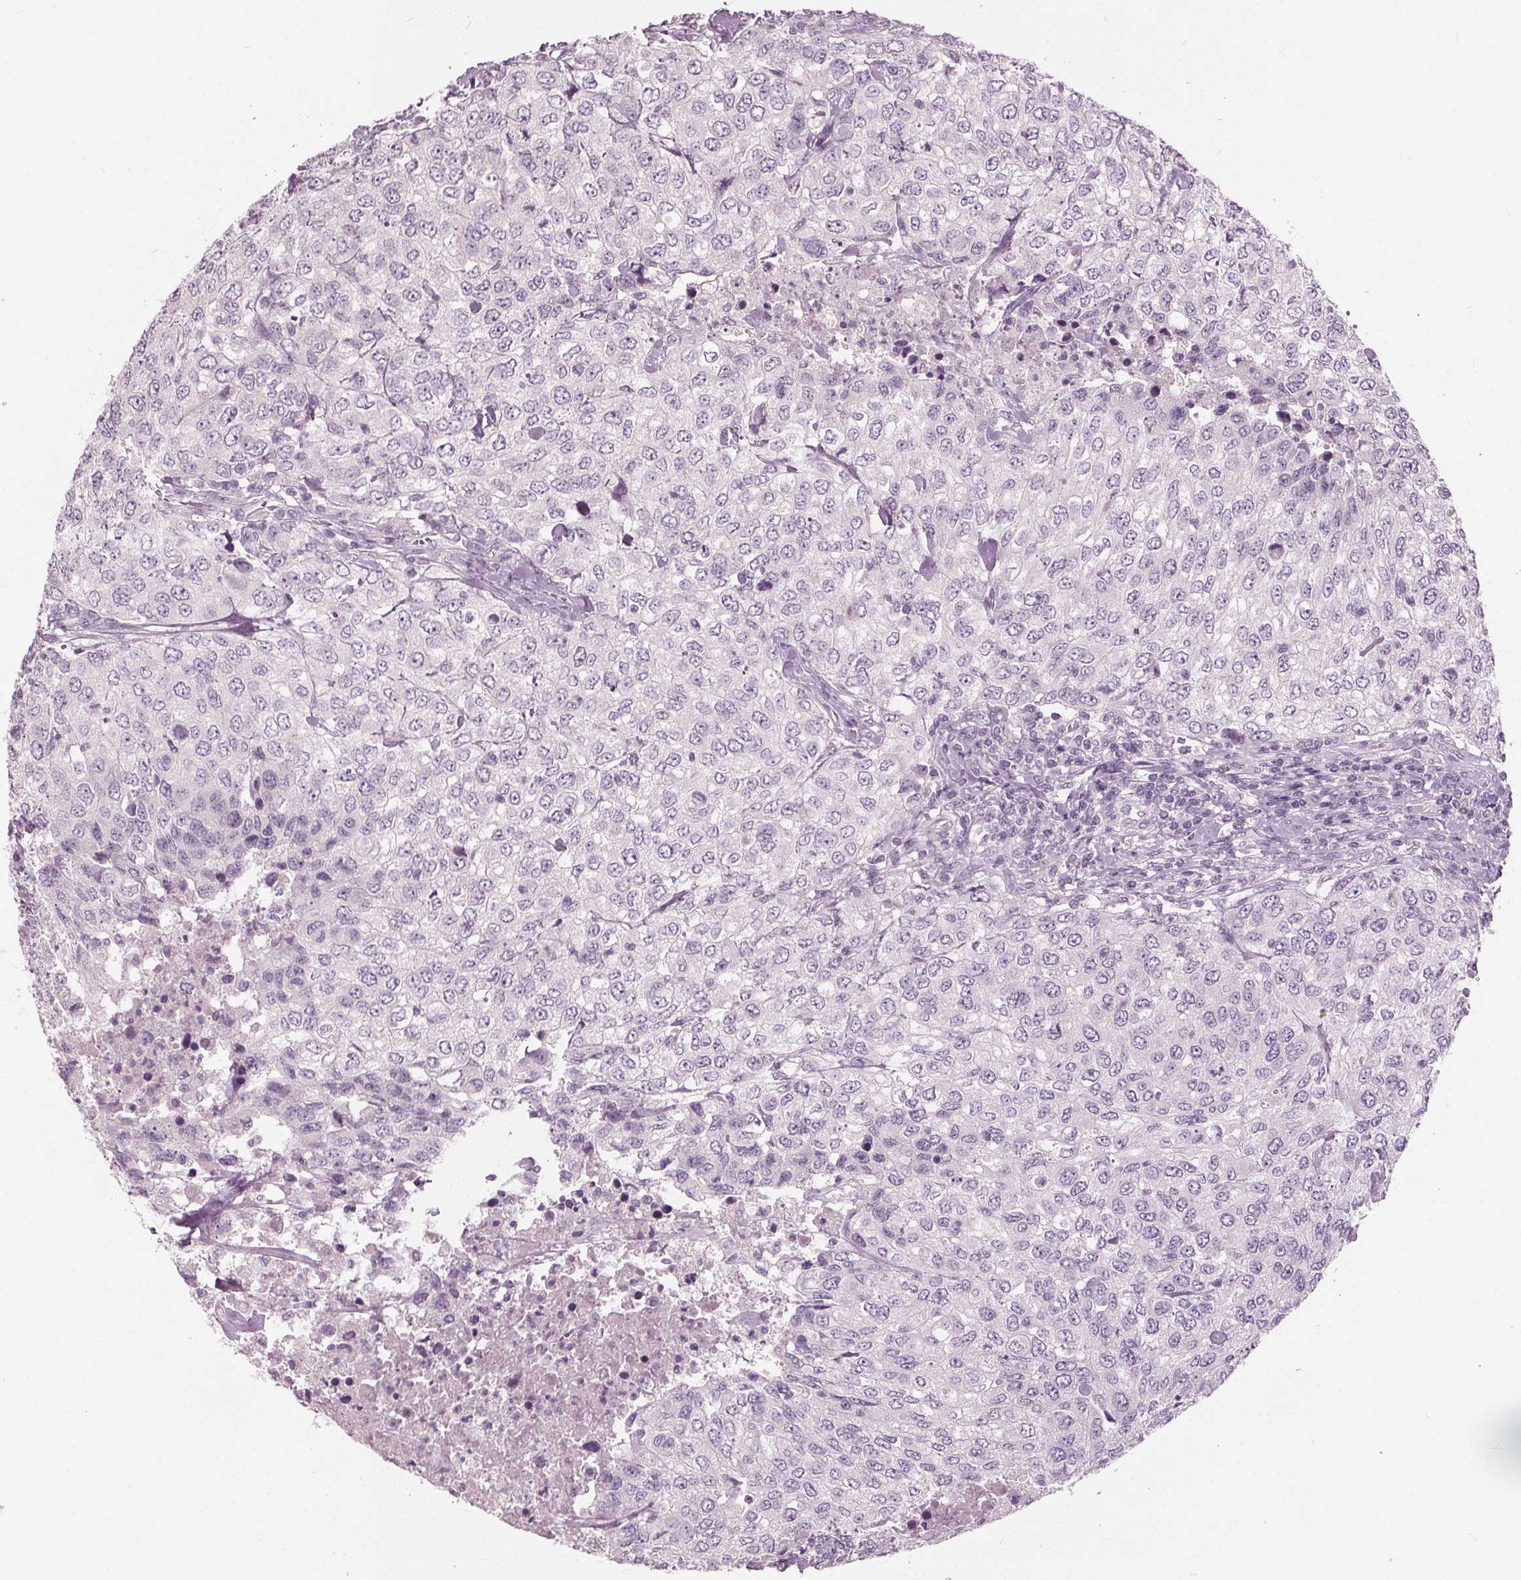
{"staining": {"intensity": "negative", "quantity": "none", "location": "none"}, "tissue": "urothelial cancer", "cell_type": "Tumor cells", "image_type": "cancer", "snomed": [{"axis": "morphology", "description": "Urothelial carcinoma, High grade"}, {"axis": "topography", "description": "Urinary bladder"}], "caption": "Immunohistochemical staining of human high-grade urothelial carcinoma reveals no significant staining in tumor cells.", "gene": "TKFC", "patient": {"sex": "female", "age": 78}}